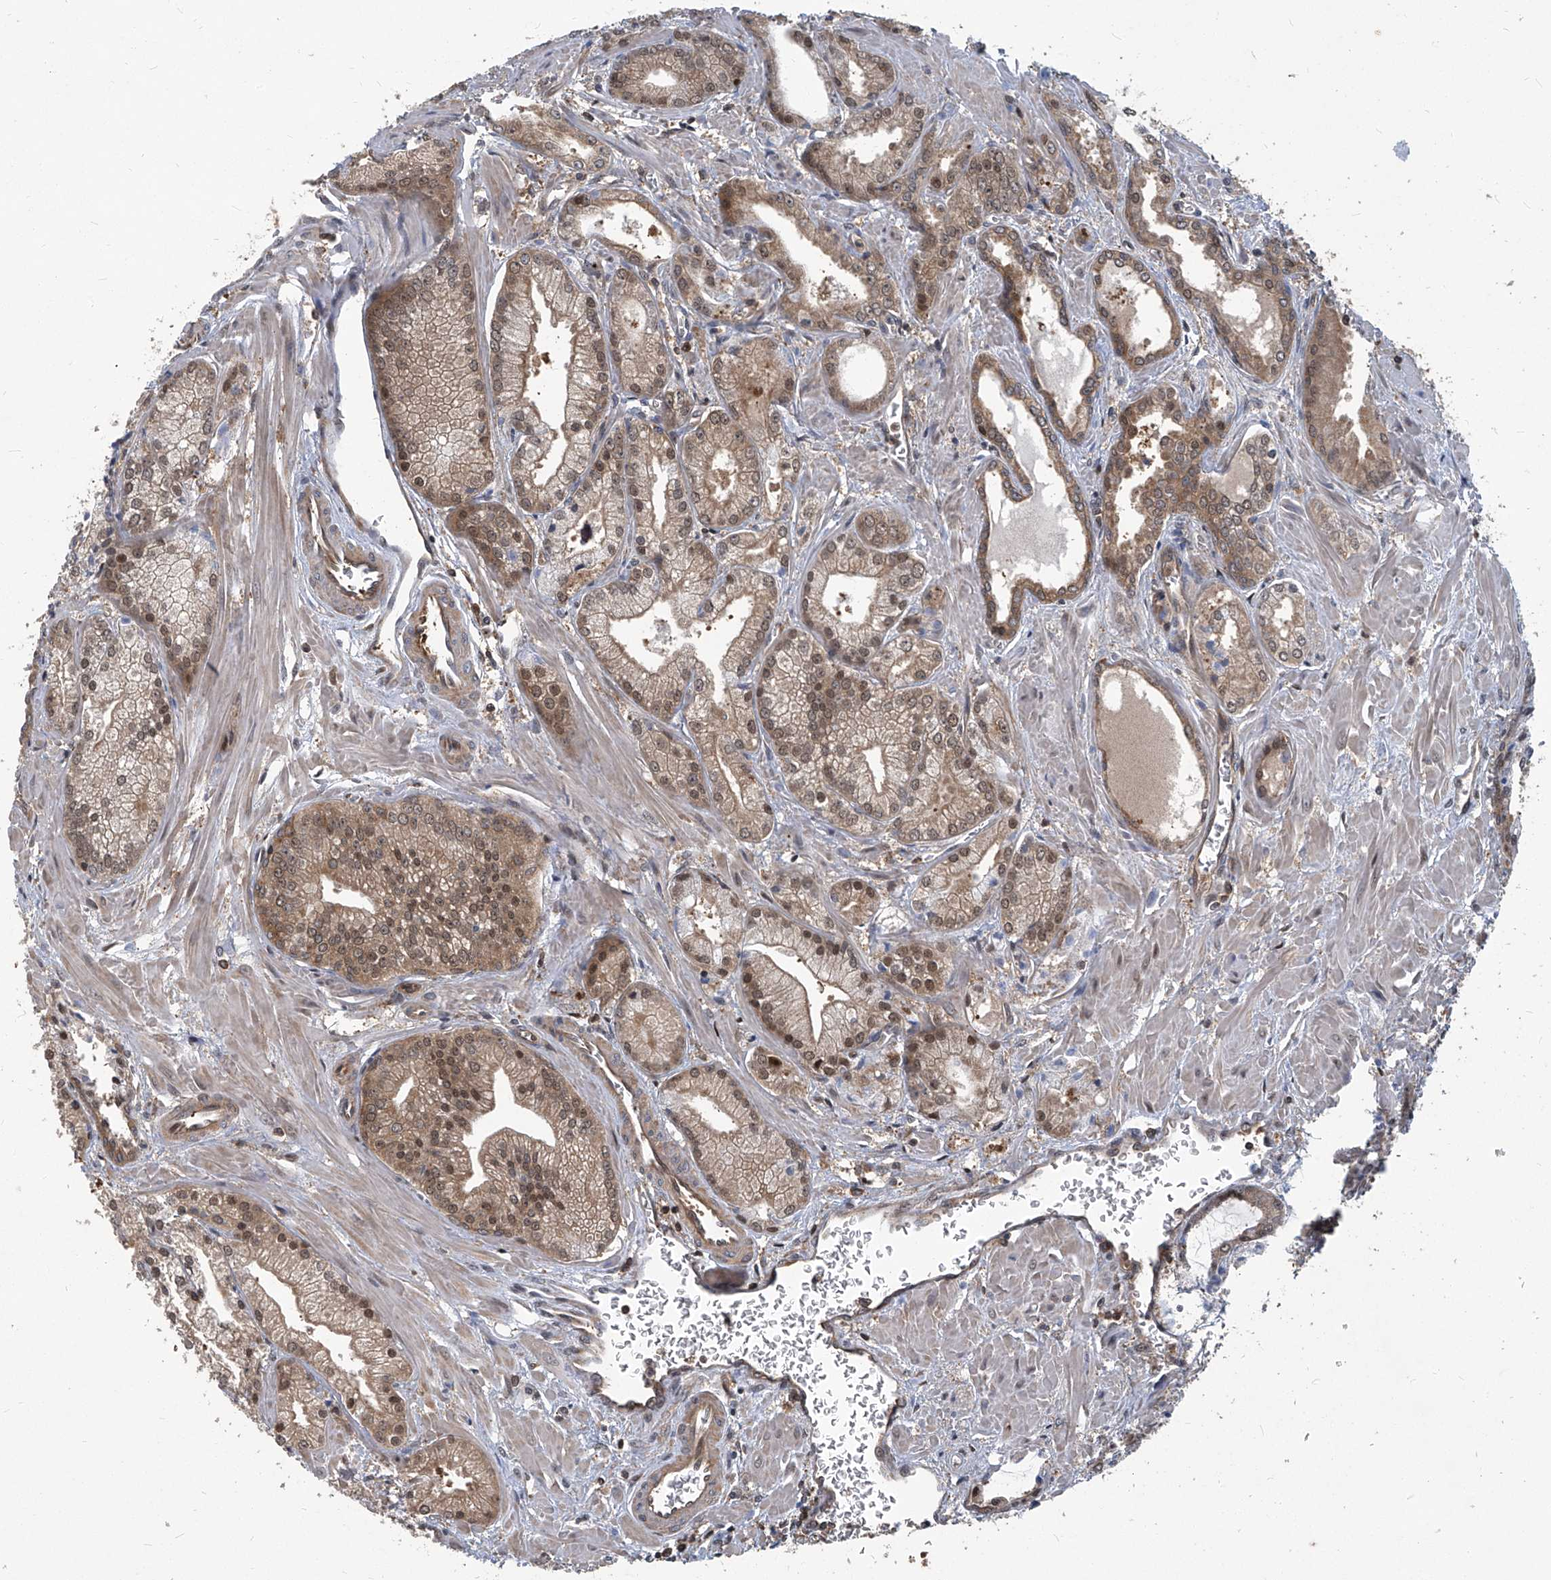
{"staining": {"intensity": "moderate", "quantity": "25%-75%", "location": "cytoplasmic/membranous,nuclear"}, "tissue": "prostate cancer", "cell_type": "Tumor cells", "image_type": "cancer", "snomed": [{"axis": "morphology", "description": "Adenocarcinoma, Low grade"}, {"axis": "topography", "description": "Prostate"}], "caption": "Prostate cancer (adenocarcinoma (low-grade)) stained for a protein reveals moderate cytoplasmic/membranous and nuclear positivity in tumor cells.", "gene": "PSMB1", "patient": {"sex": "male", "age": 67}}